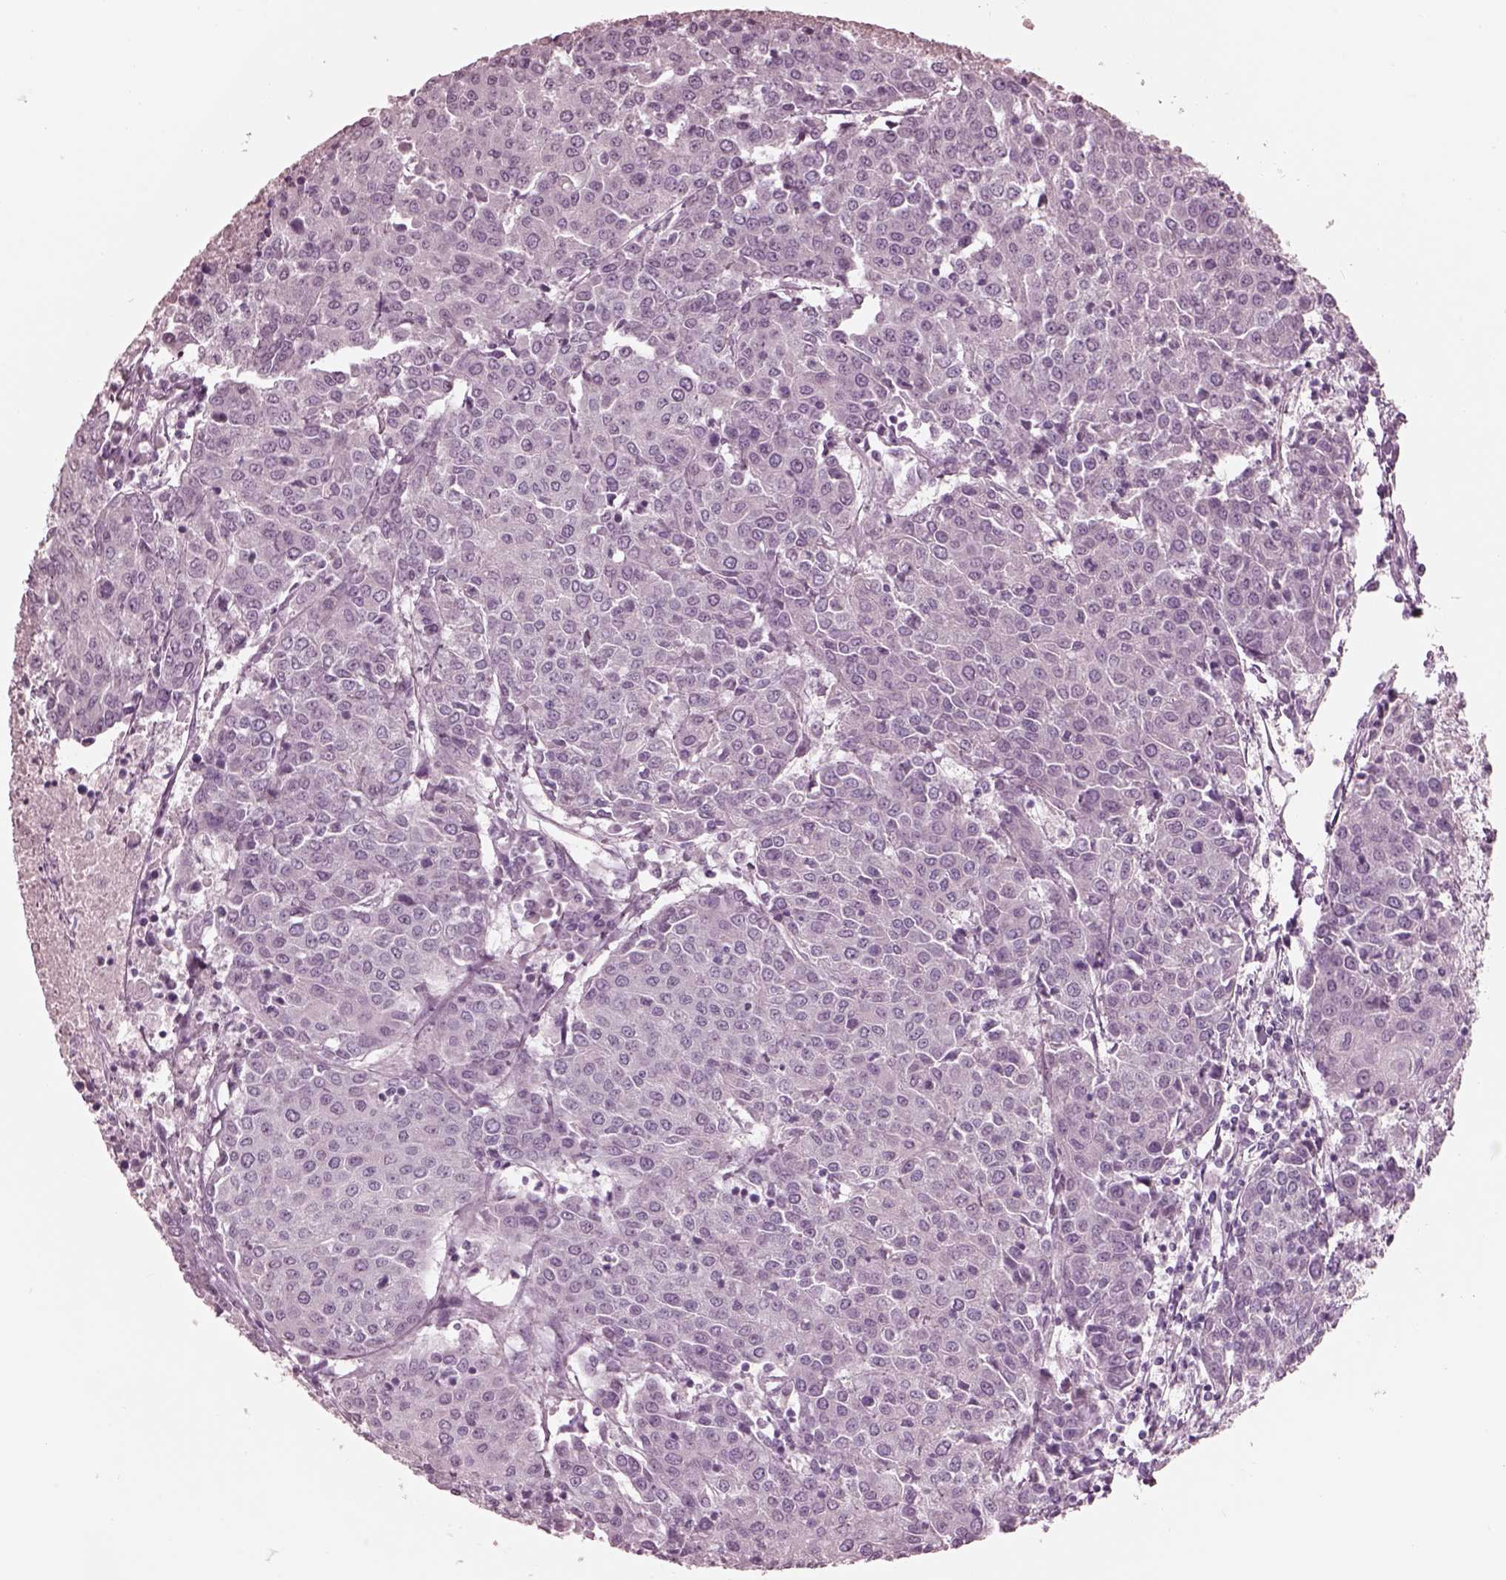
{"staining": {"intensity": "negative", "quantity": "none", "location": "none"}, "tissue": "urothelial cancer", "cell_type": "Tumor cells", "image_type": "cancer", "snomed": [{"axis": "morphology", "description": "Urothelial carcinoma, High grade"}, {"axis": "topography", "description": "Urinary bladder"}], "caption": "The immunohistochemistry (IHC) histopathology image has no significant positivity in tumor cells of high-grade urothelial carcinoma tissue. The staining is performed using DAB (3,3'-diaminobenzidine) brown chromogen with nuclei counter-stained in using hematoxylin.", "gene": "GARIN4", "patient": {"sex": "female", "age": 85}}